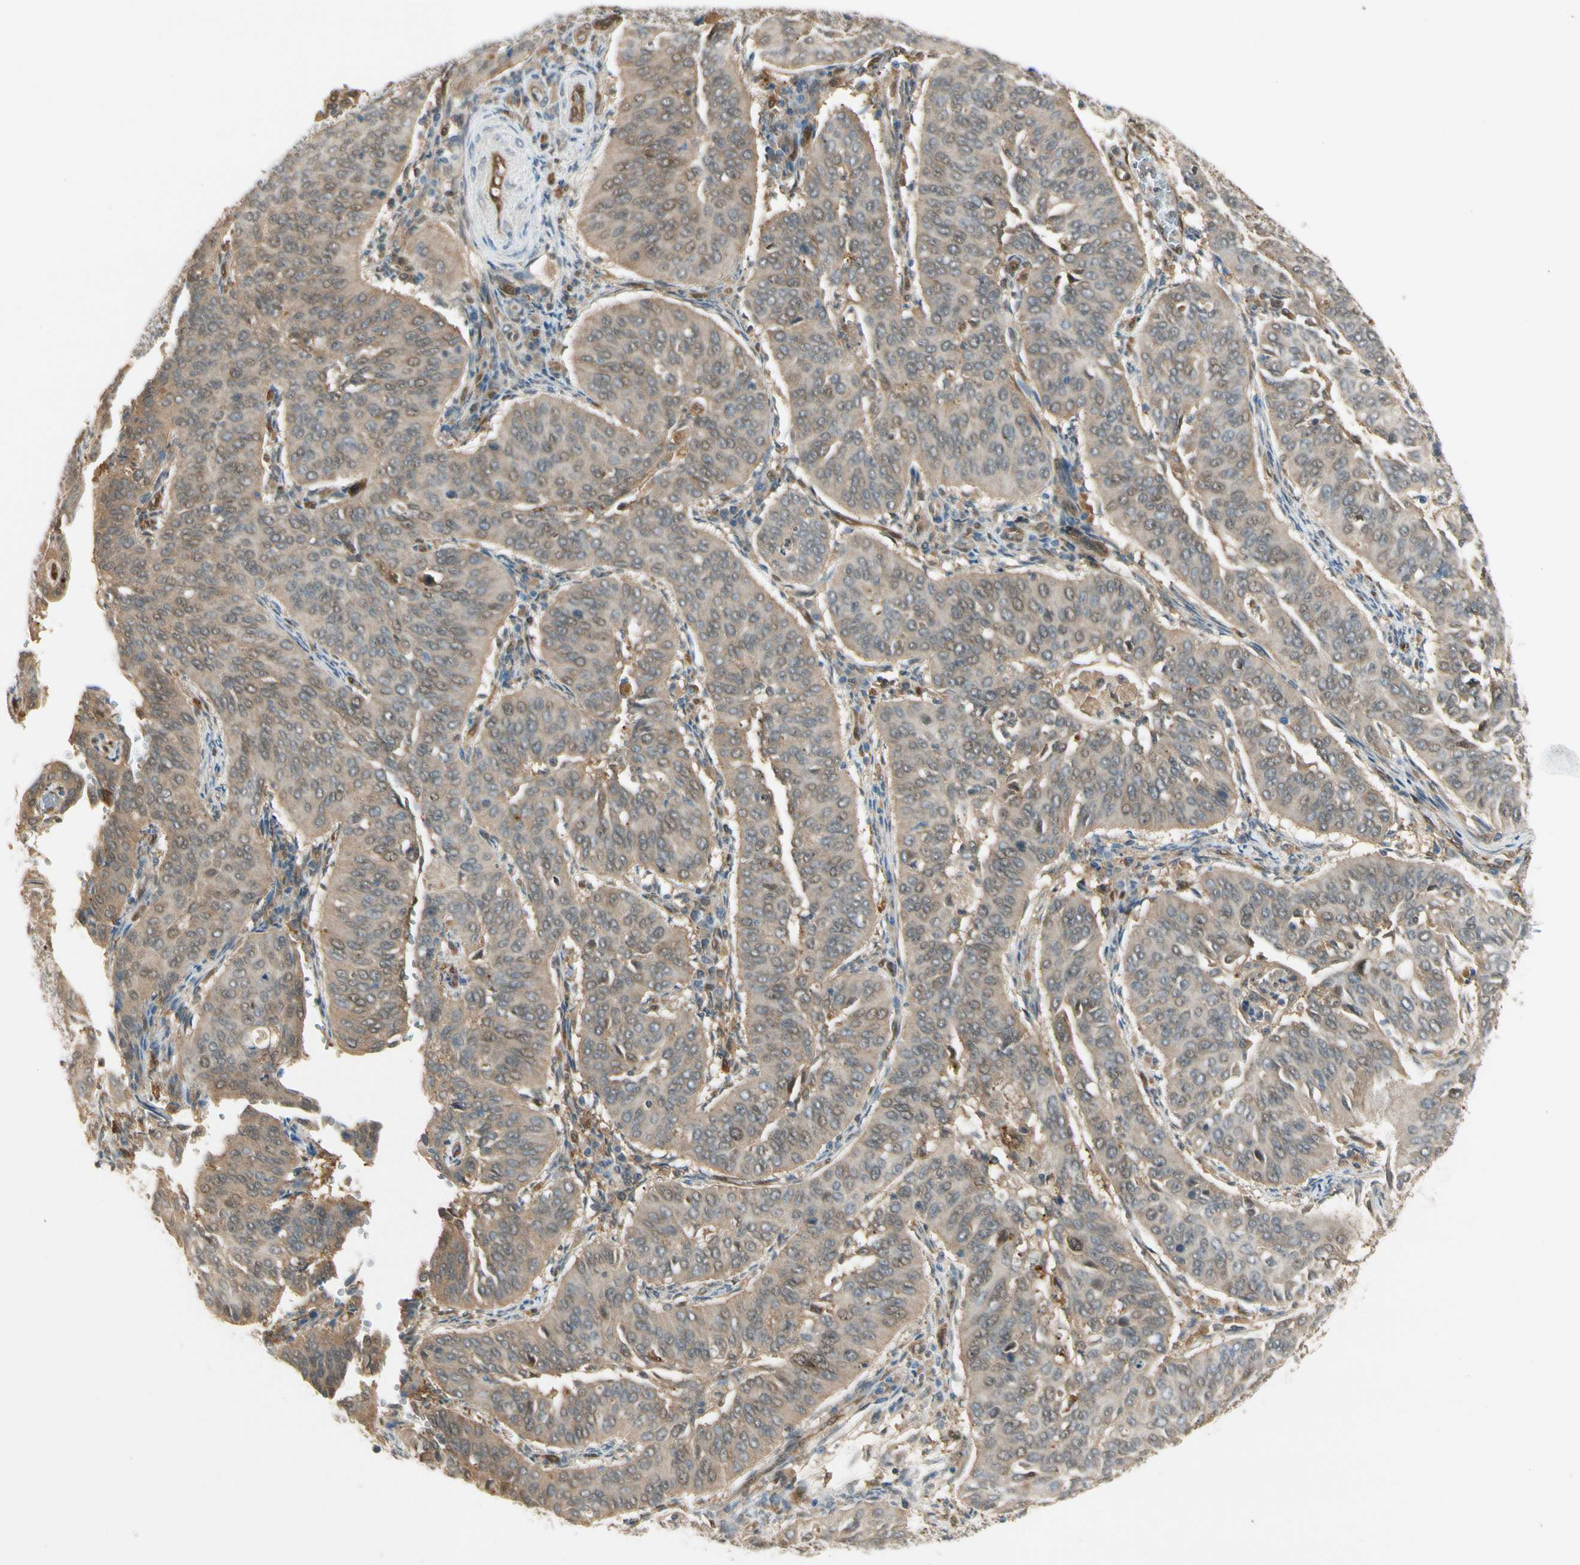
{"staining": {"intensity": "moderate", "quantity": ">75%", "location": "cytoplasmic/membranous"}, "tissue": "cervical cancer", "cell_type": "Tumor cells", "image_type": "cancer", "snomed": [{"axis": "morphology", "description": "Normal tissue, NOS"}, {"axis": "morphology", "description": "Squamous cell carcinoma, NOS"}, {"axis": "topography", "description": "Cervix"}], "caption": "Squamous cell carcinoma (cervical) stained with a brown dye reveals moderate cytoplasmic/membranous positive expression in approximately >75% of tumor cells.", "gene": "SERPINB6", "patient": {"sex": "female", "age": 39}}